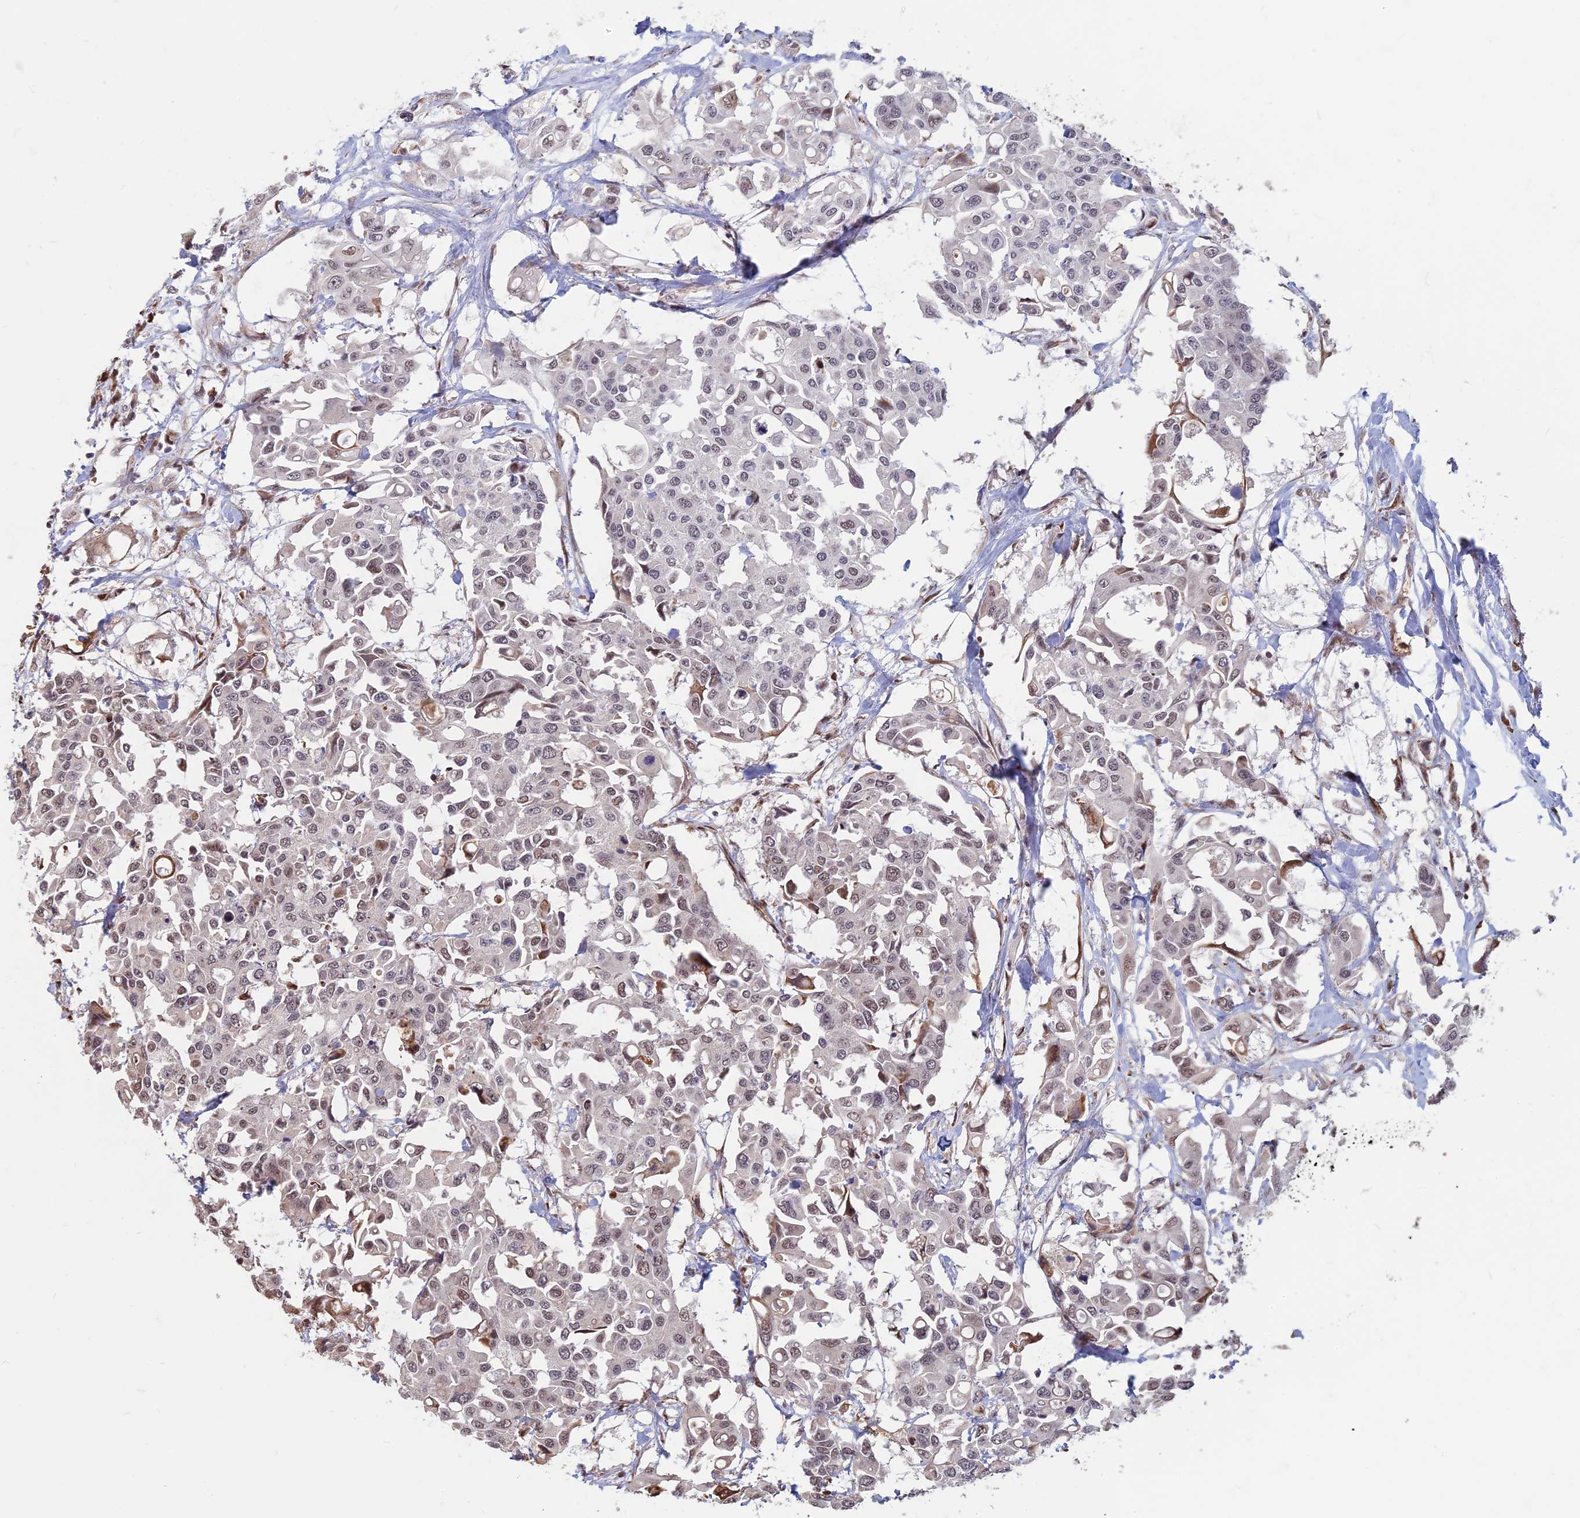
{"staining": {"intensity": "weak", "quantity": ">75%", "location": "nuclear"}, "tissue": "colorectal cancer", "cell_type": "Tumor cells", "image_type": "cancer", "snomed": [{"axis": "morphology", "description": "Adenocarcinoma, NOS"}, {"axis": "topography", "description": "Colon"}], "caption": "Immunohistochemistry micrograph of neoplastic tissue: colorectal cancer stained using immunohistochemistry displays low levels of weak protein expression localized specifically in the nuclear of tumor cells, appearing as a nuclear brown color.", "gene": "MFAP1", "patient": {"sex": "male", "age": 77}}